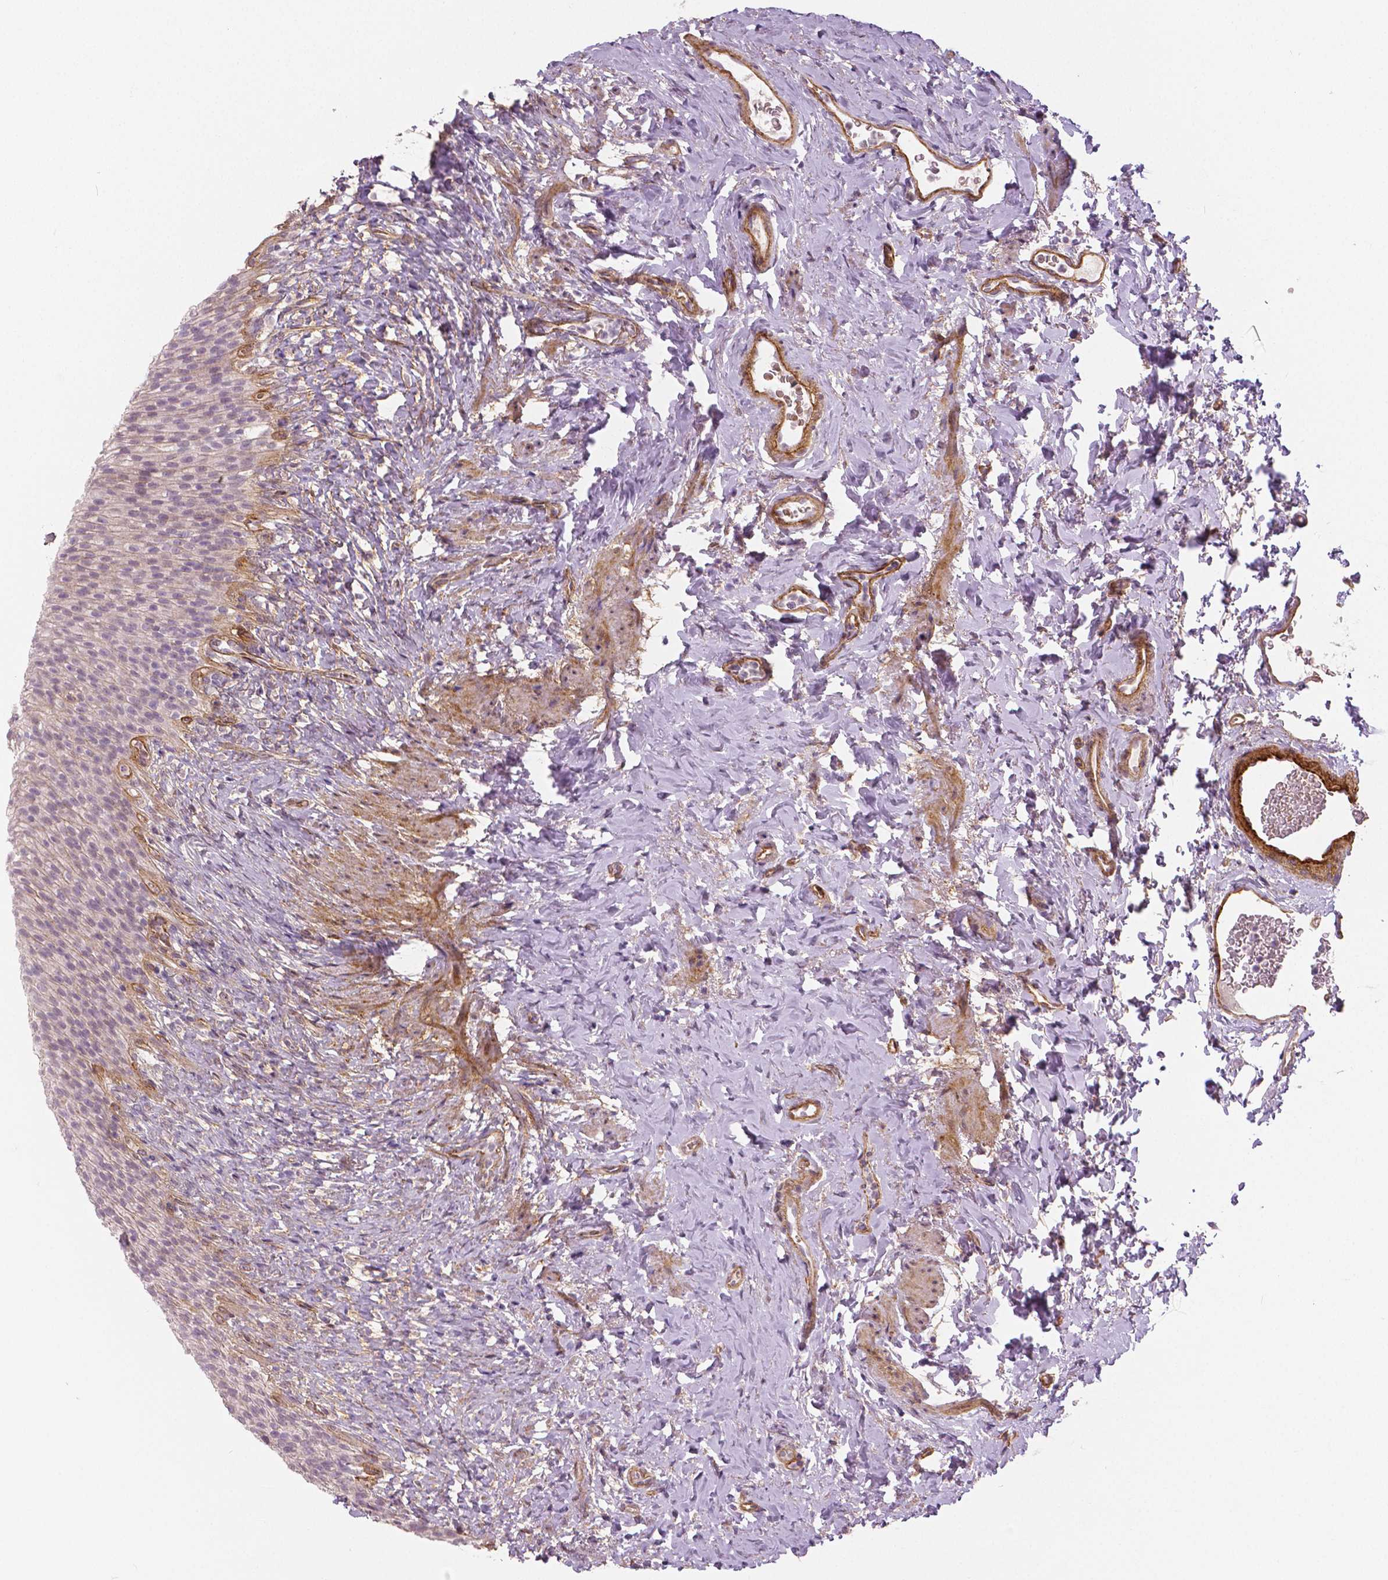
{"staining": {"intensity": "negative", "quantity": "none", "location": "none"}, "tissue": "urinary bladder", "cell_type": "Urothelial cells", "image_type": "normal", "snomed": [{"axis": "morphology", "description": "Normal tissue, NOS"}, {"axis": "topography", "description": "Urinary bladder"}, {"axis": "topography", "description": "Prostate"}], "caption": "A photomicrograph of urinary bladder stained for a protein exhibits no brown staining in urothelial cells.", "gene": "FLT1", "patient": {"sex": "male", "age": 76}}